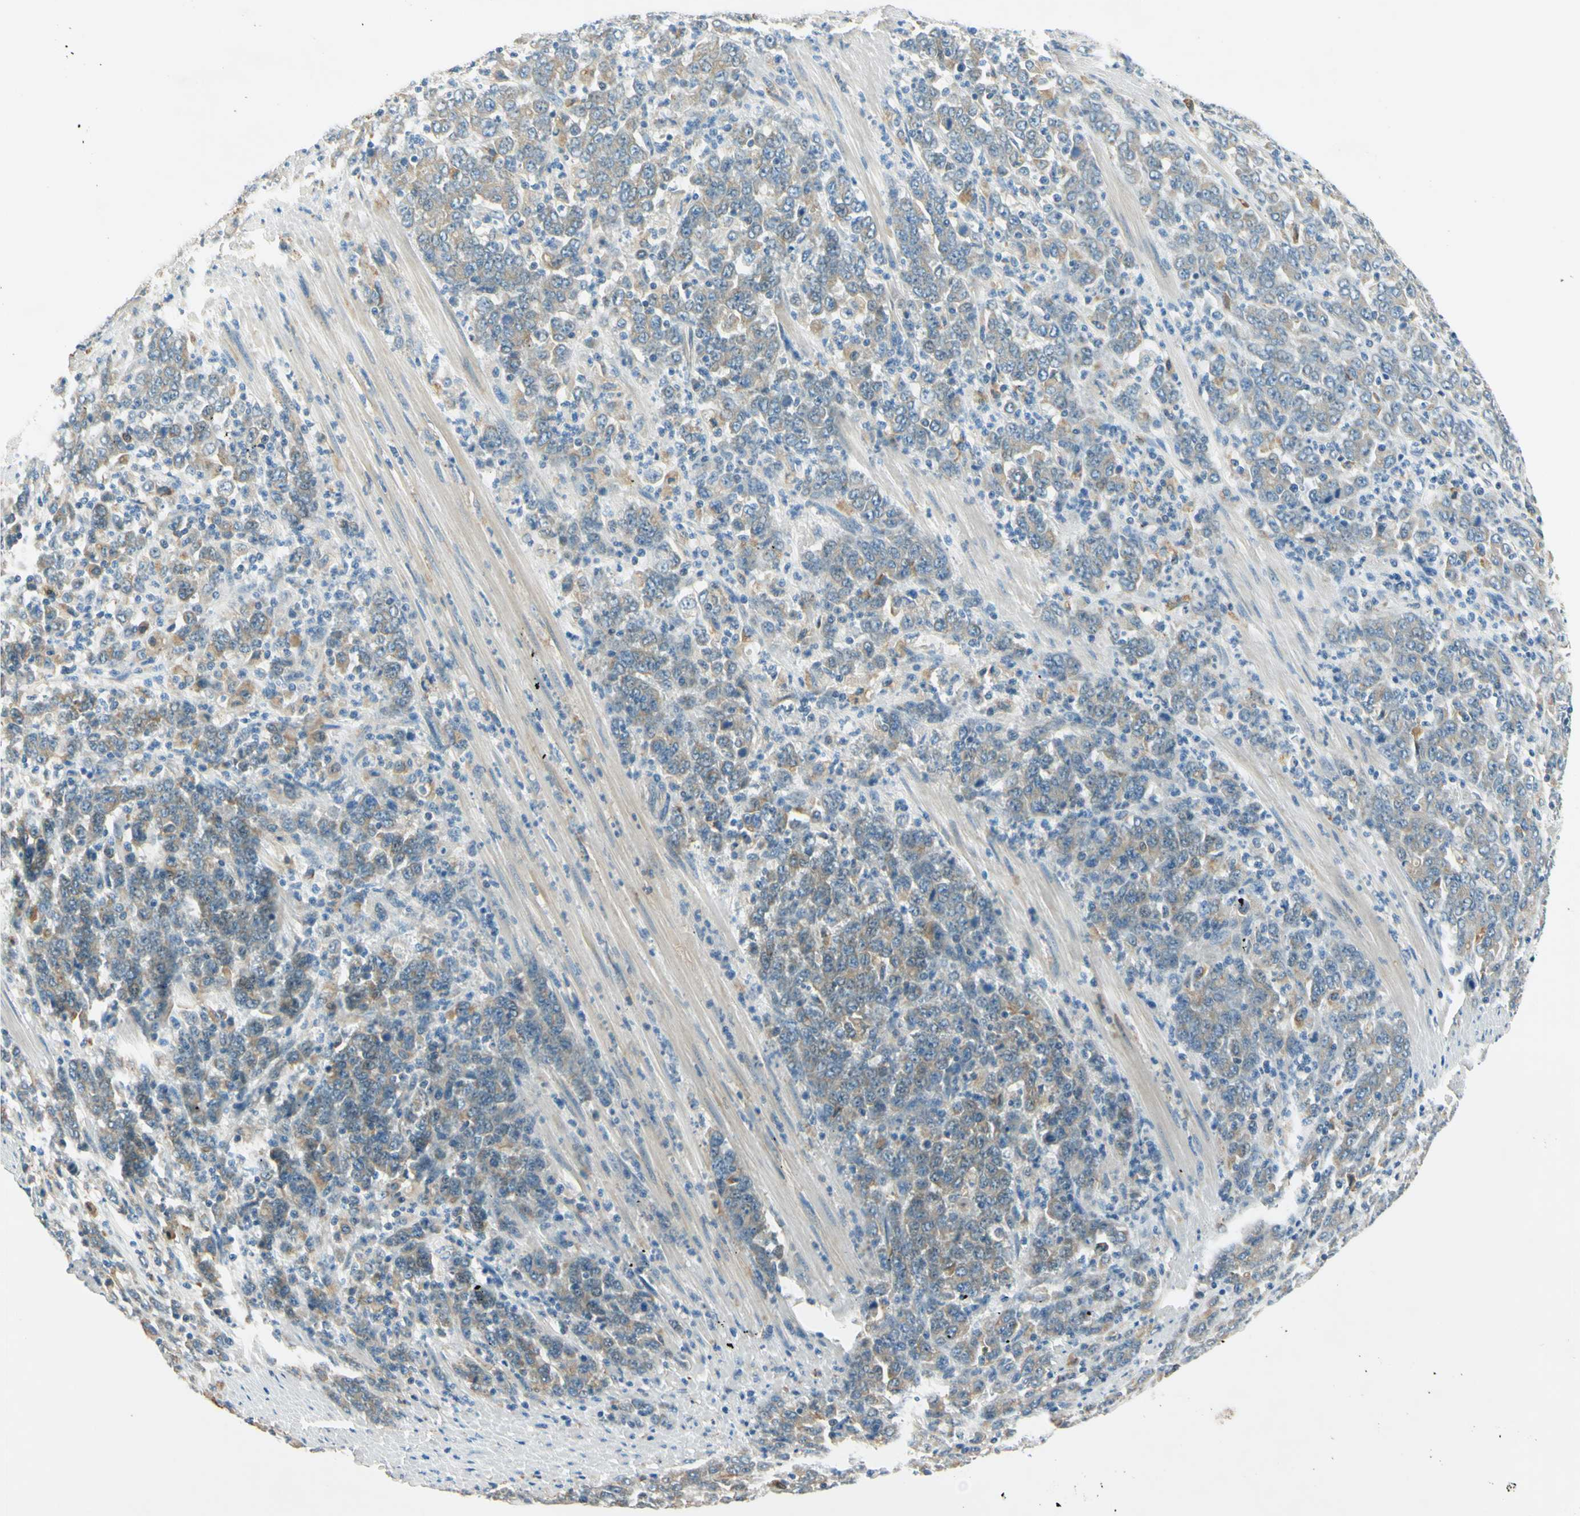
{"staining": {"intensity": "weak", "quantity": "<25%", "location": "cytoplasmic/membranous"}, "tissue": "stomach cancer", "cell_type": "Tumor cells", "image_type": "cancer", "snomed": [{"axis": "morphology", "description": "Adenocarcinoma, NOS"}, {"axis": "topography", "description": "Stomach, lower"}], "caption": "A histopathology image of stomach cancer (adenocarcinoma) stained for a protein reveals no brown staining in tumor cells. Brightfield microscopy of immunohistochemistry (IHC) stained with DAB (3,3'-diaminobenzidine) (brown) and hematoxylin (blue), captured at high magnification.", "gene": "LAMA3", "patient": {"sex": "female", "age": 71}}